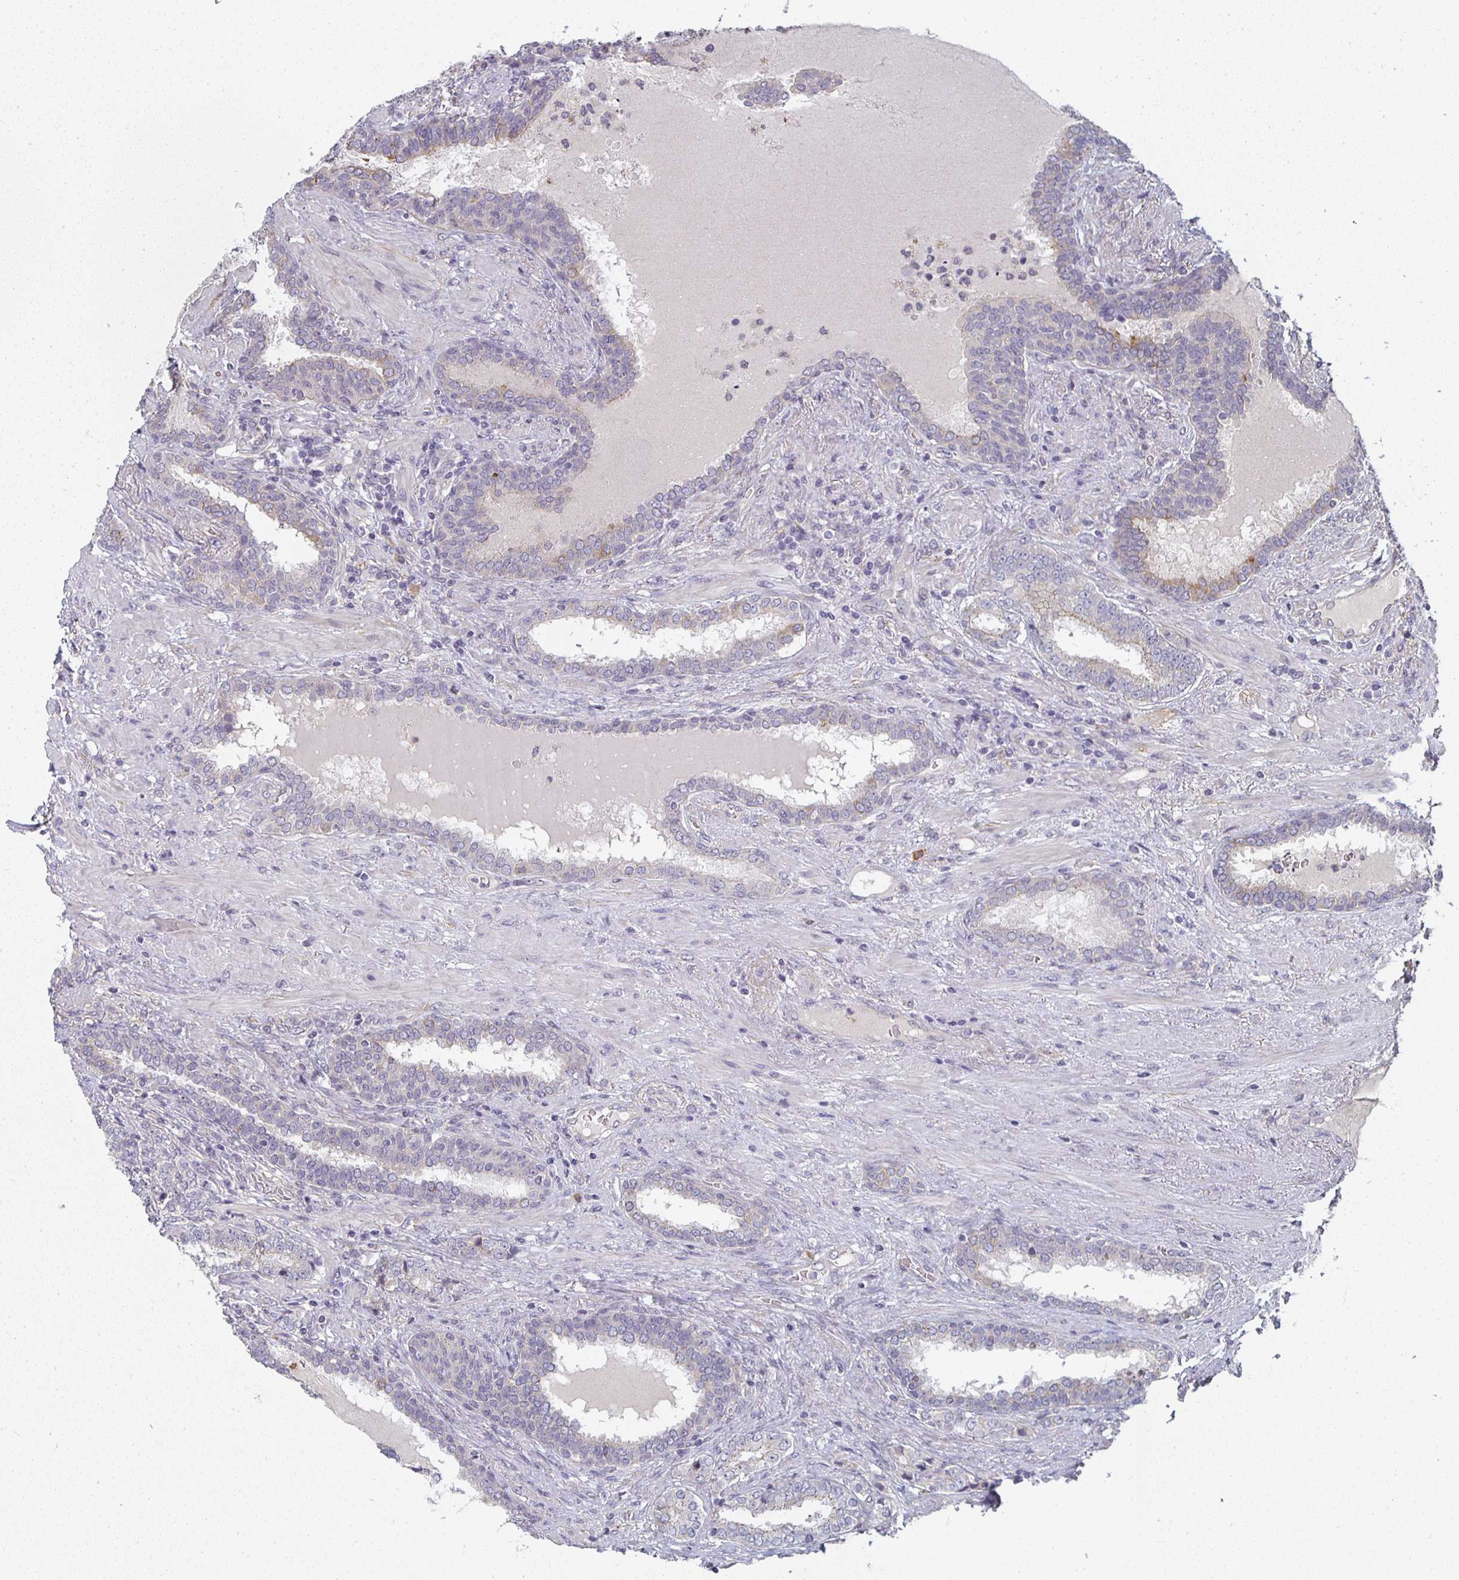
{"staining": {"intensity": "negative", "quantity": "none", "location": "none"}, "tissue": "prostate cancer", "cell_type": "Tumor cells", "image_type": "cancer", "snomed": [{"axis": "morphology", "description": "Adenocarcinoma, High grade"}, {"axis": "topography", "description": "Prostate"}], "caption": "The image demonstrates no staining of tumor cells in prostate high-grade adenocarcinoma.", "gene": "CTHRC1", "patient": {"sex": "male", "age": 72}}